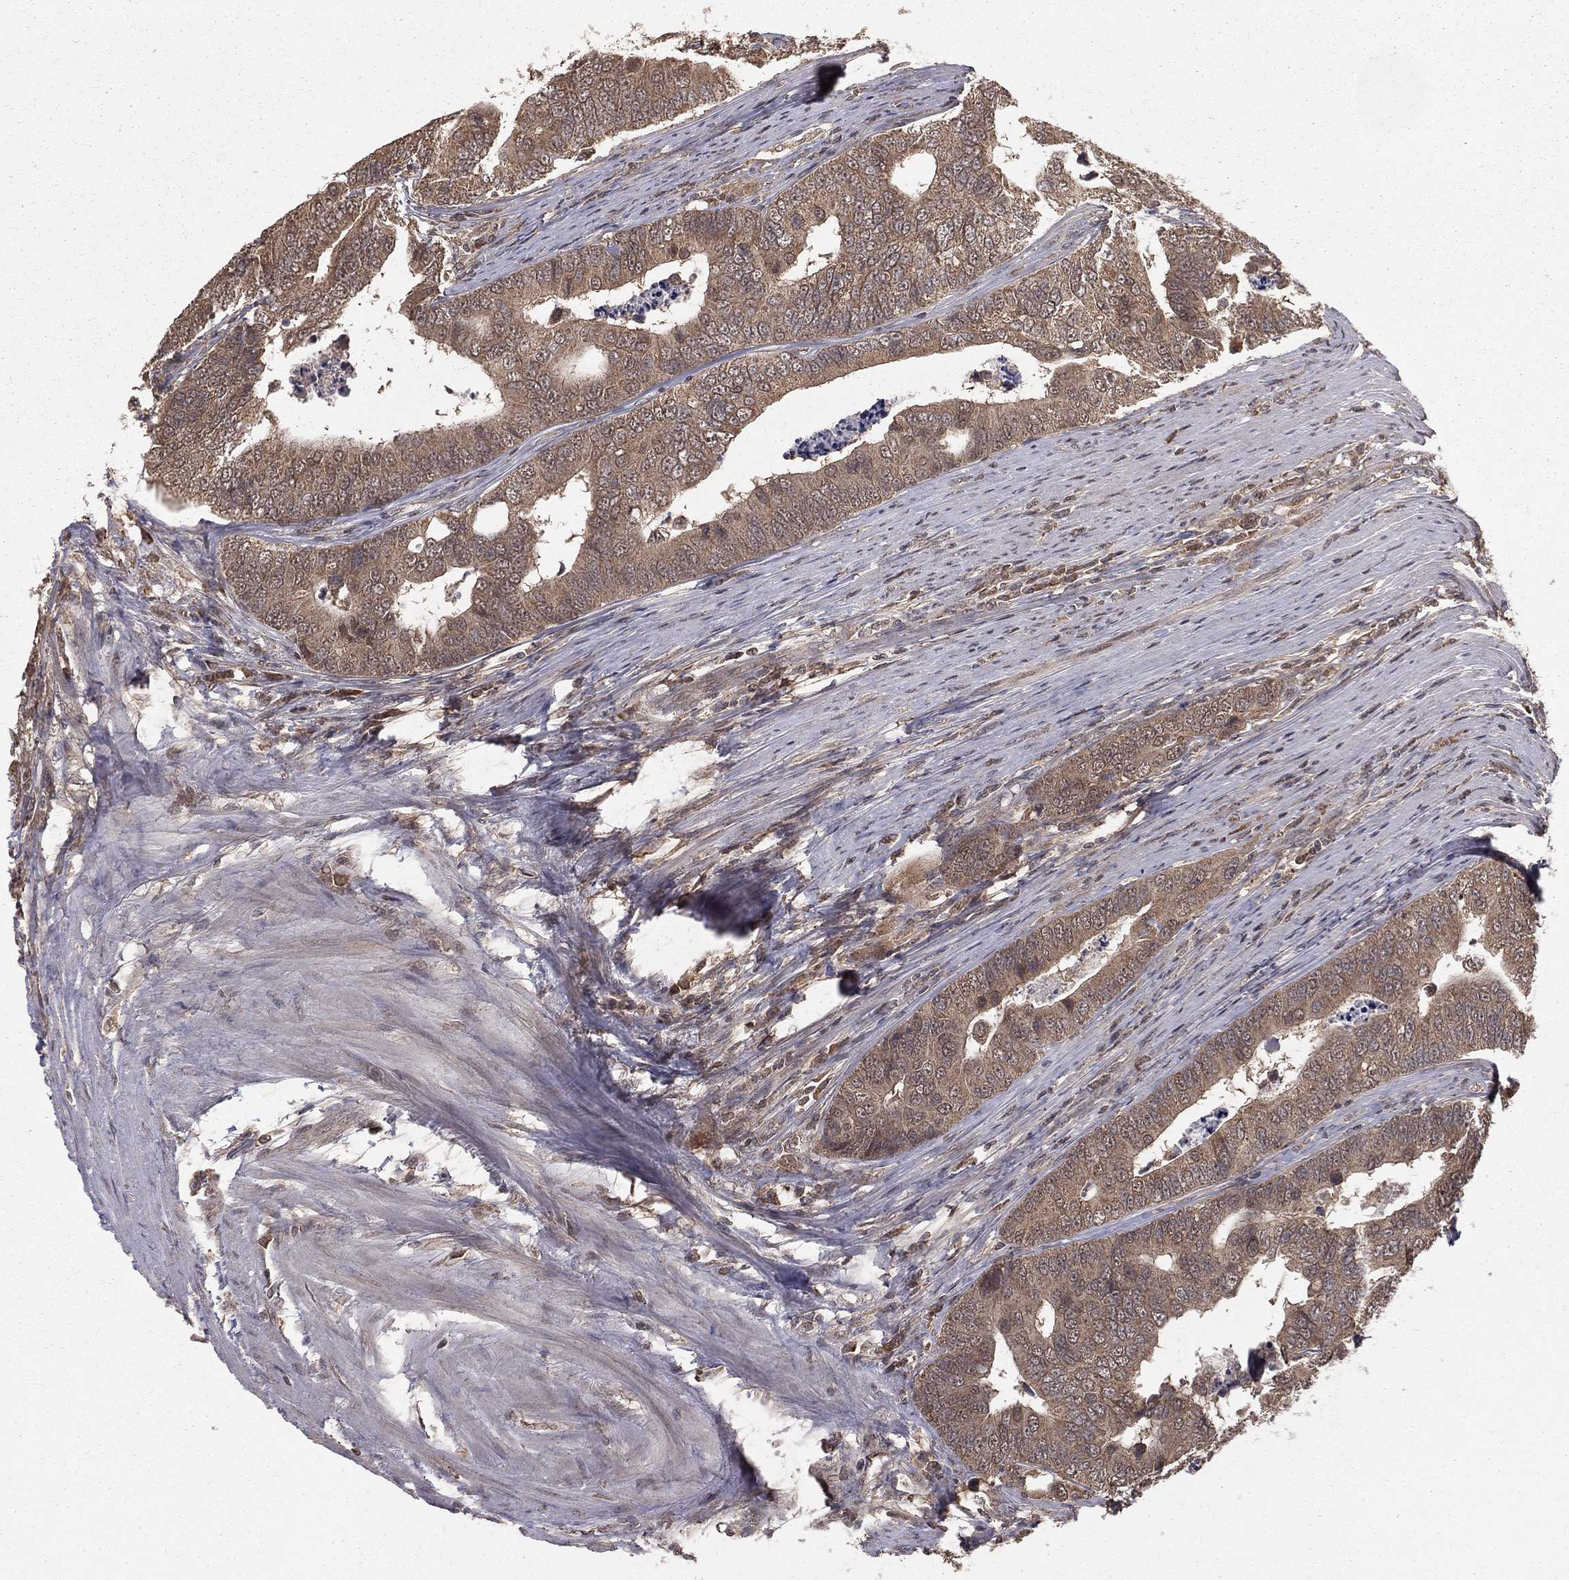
{"staining": {"intensity": "moderate", "quantity": ">75%", "location": "cytoplasmic/membranous"}, "tissue": "colorectal cancer", "cell_type": "Tumor cells", "image_type": "cancer", "snomed": [{"axis": "morphology", "description": "Adenocarcinoma, NOS"}, {"axis": "topography", "description": "Colon"}], "caption": "Protein positivity by IHC displays moderate cytoplasmic/membranous expression in about >75% of tumor cells in colorectal adenocarcinoma. Nuclei are stained in blue.", "gene": "ZDHHC15", "patient": {"sex": "female", "age": 72}}